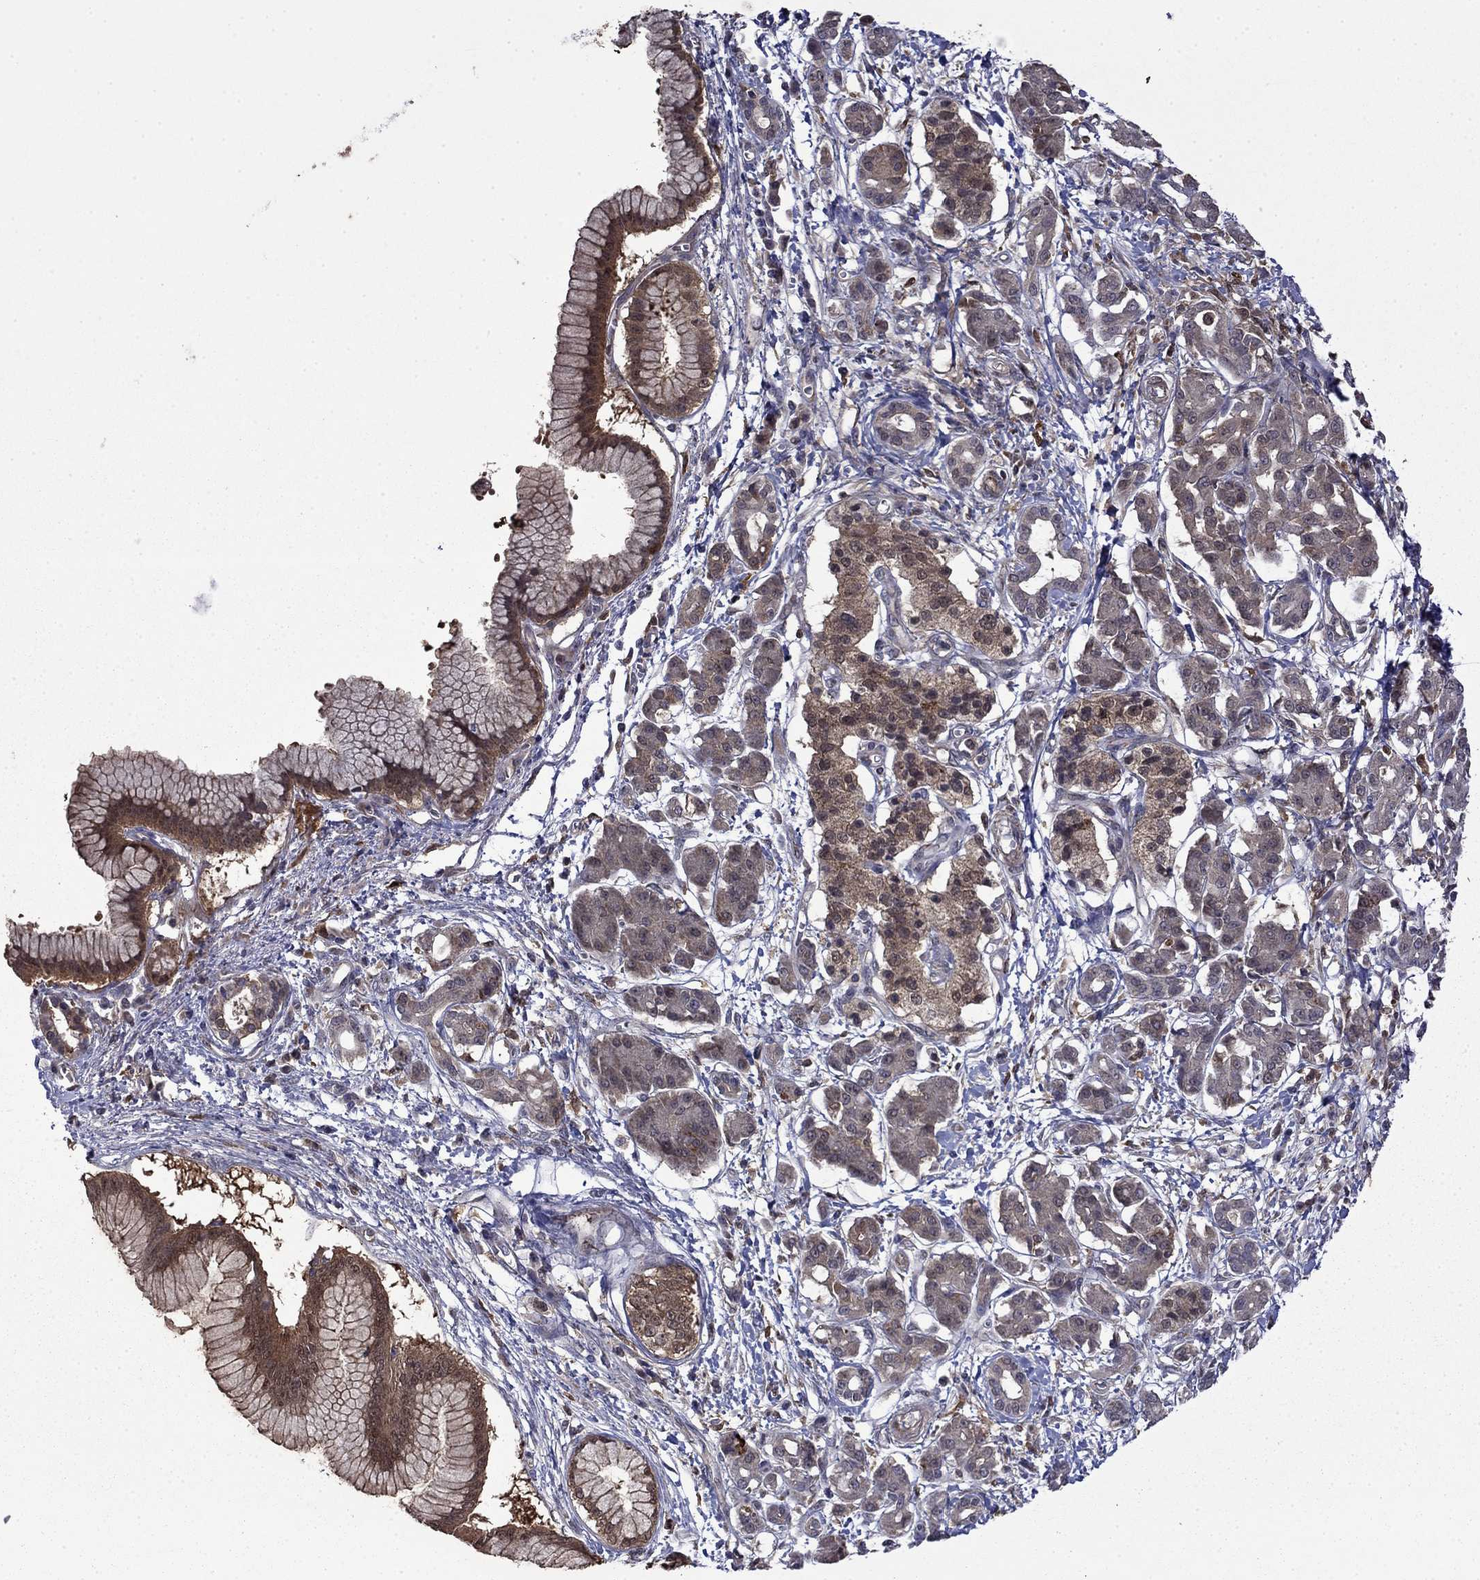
{"staining": {"intensity": "weak", "quantity": "<25%", "location": "cytoplasmic/membranous"}, "tissue": "pancreatic cancer", "cell_type": "Tumor cells", "image_type": "cancer", "snomed": [{"axis": "morphology", "description": "Adenocarcinoma, NOS"}, {"axis": "topography", "description": "Pancreas"}], "caption": "IHC of human adenocarcinoma (pancreatic) displays no positivity in tumor cells.", "gene": "TPMT", "patient": {"sex": "male", "age": 72}}